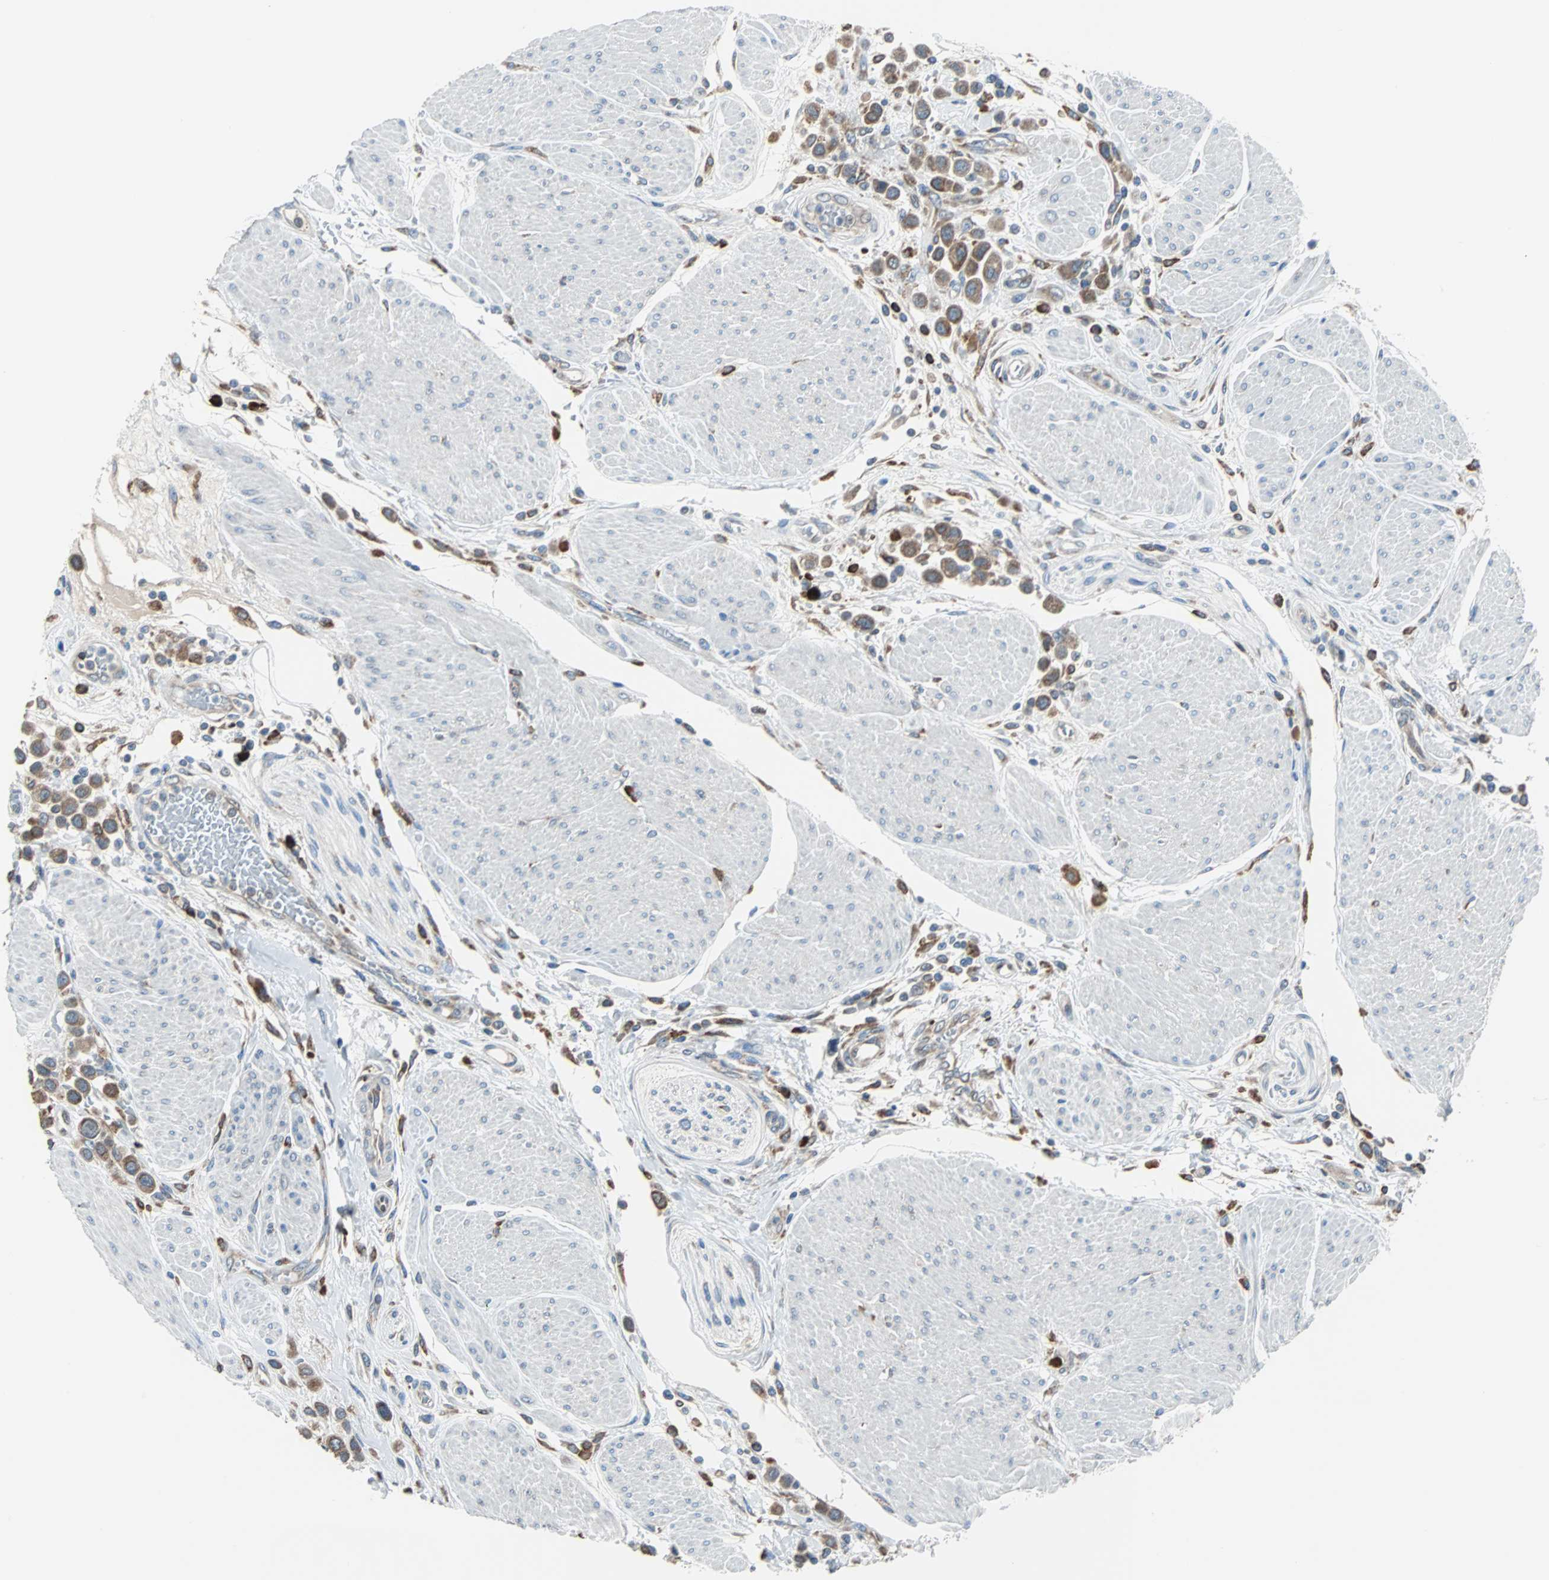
{"staining": {"intensity": "moderate", "quantity": ">75%", "location": "cytoplasmic/membranous"}, "tissue": "urothelial cancer", "cell_type": "Tumor cells", "image_type": "cancer", "snomed": [{"axis": "morphology", "description": "Urothelial carcinoma, High grade"}, {"axis": "topography", "description": "Urinary bladder"}], "caption": "Urothelial carcinoma (high-grade) stained with DAB (3,3'-diaminobenzidine) immunohistochemistry exhibits medium levels of moderate cytoplasmic/membranous staining in about >75% of tumor cells. (DAB (3,3'-diaminobenzidine) IHC with brightfield microscopy, high magnification).", "gene": "PDIA4", "patient": {"sex": "male", "age": 50}}